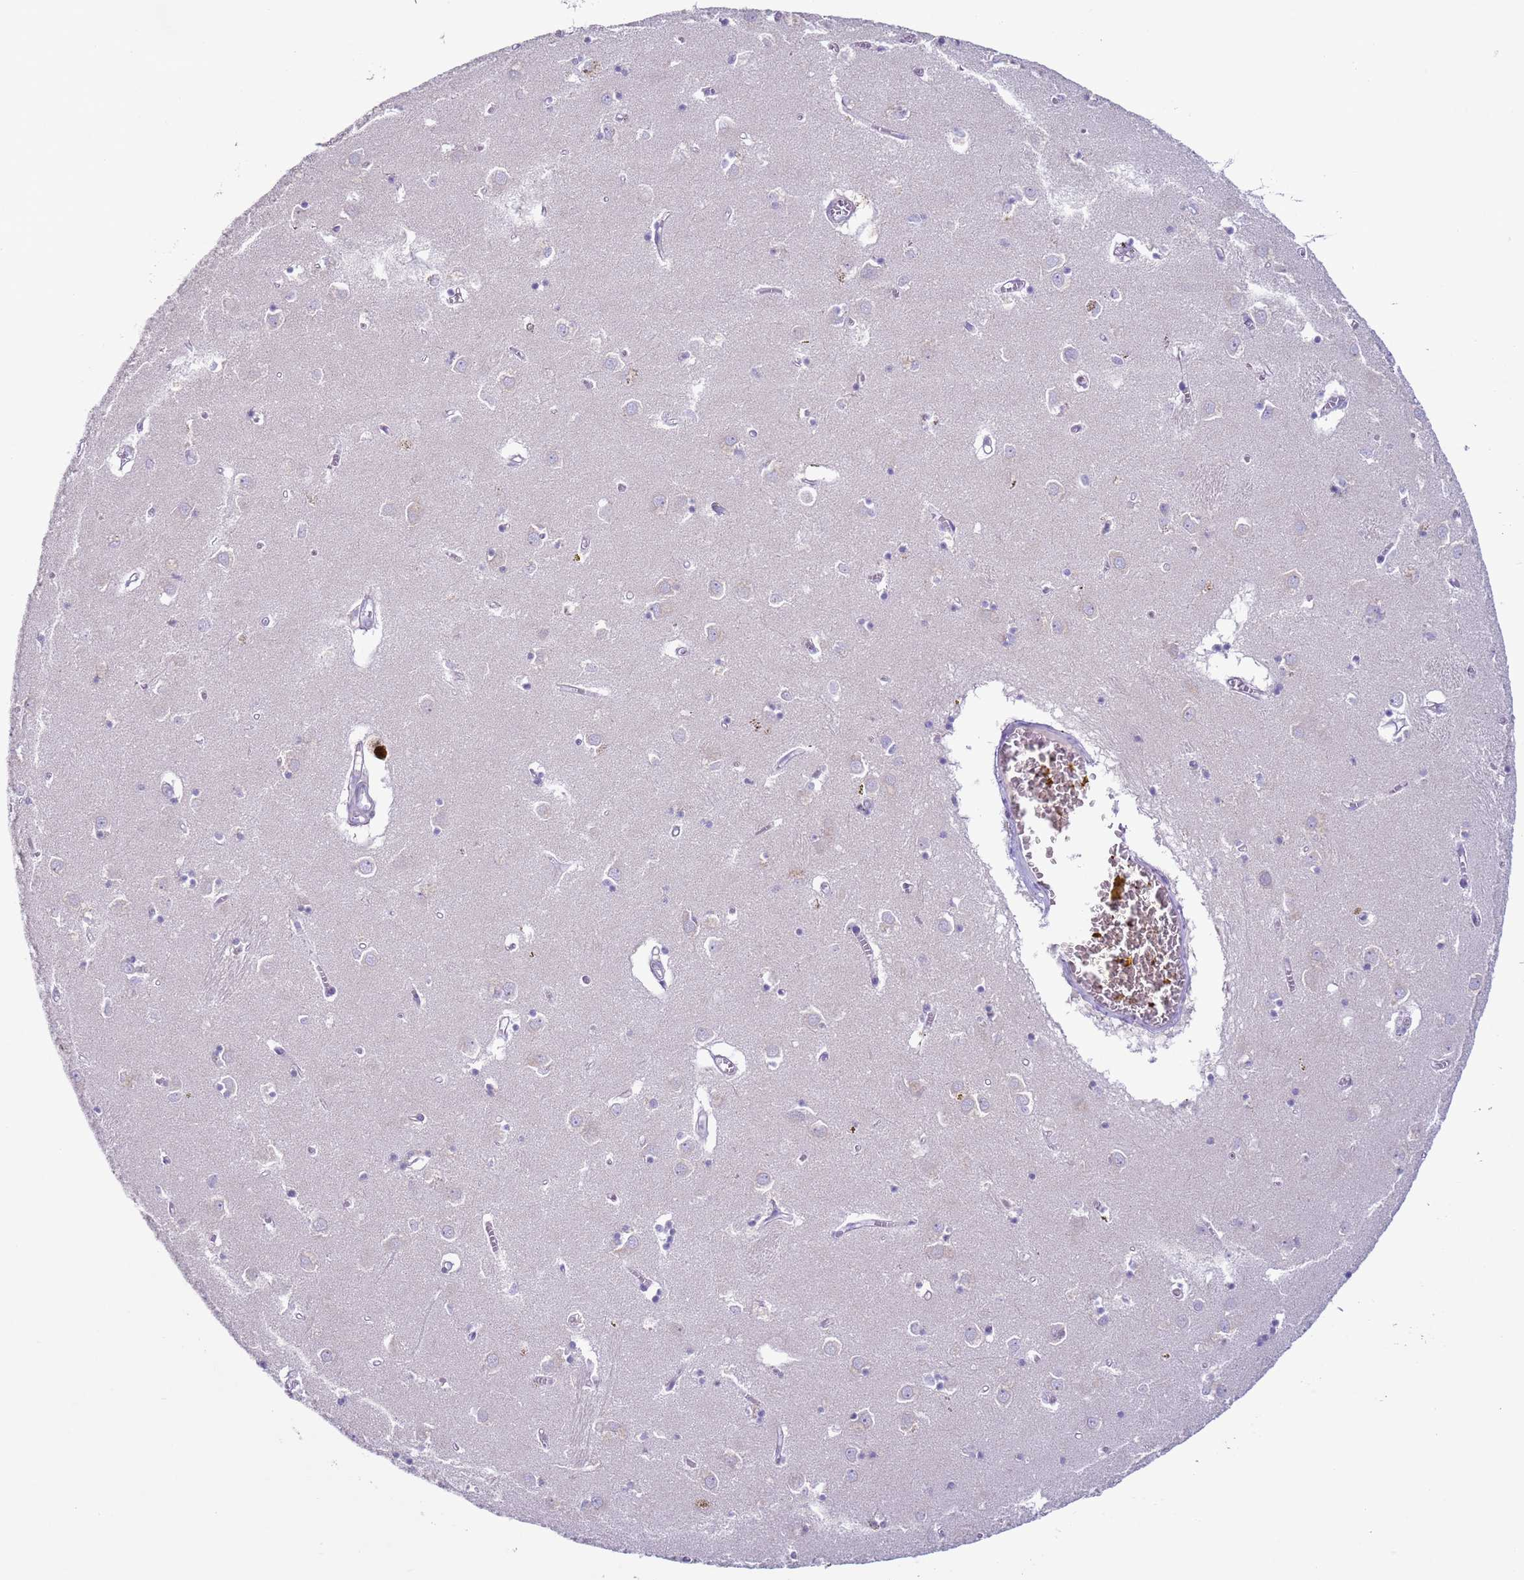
{"staining": {"intensity": "negative", "quantity": "none", "location": "none"}, "tissue": "caudate", "cell_type": "Glial cells", "image_type": "normal", "snomed": [{"axis": "morphology", "description": "Normal tissue, NOS"}, {"axis": "topography", "description": "Lateral ventricle wall"}], "caption": "Immunohistochemistry of unremarkable caudate reveals no staining in glial cells.", "gene": "NPAP1", "patient": {"sex": "male", "age": 70}}